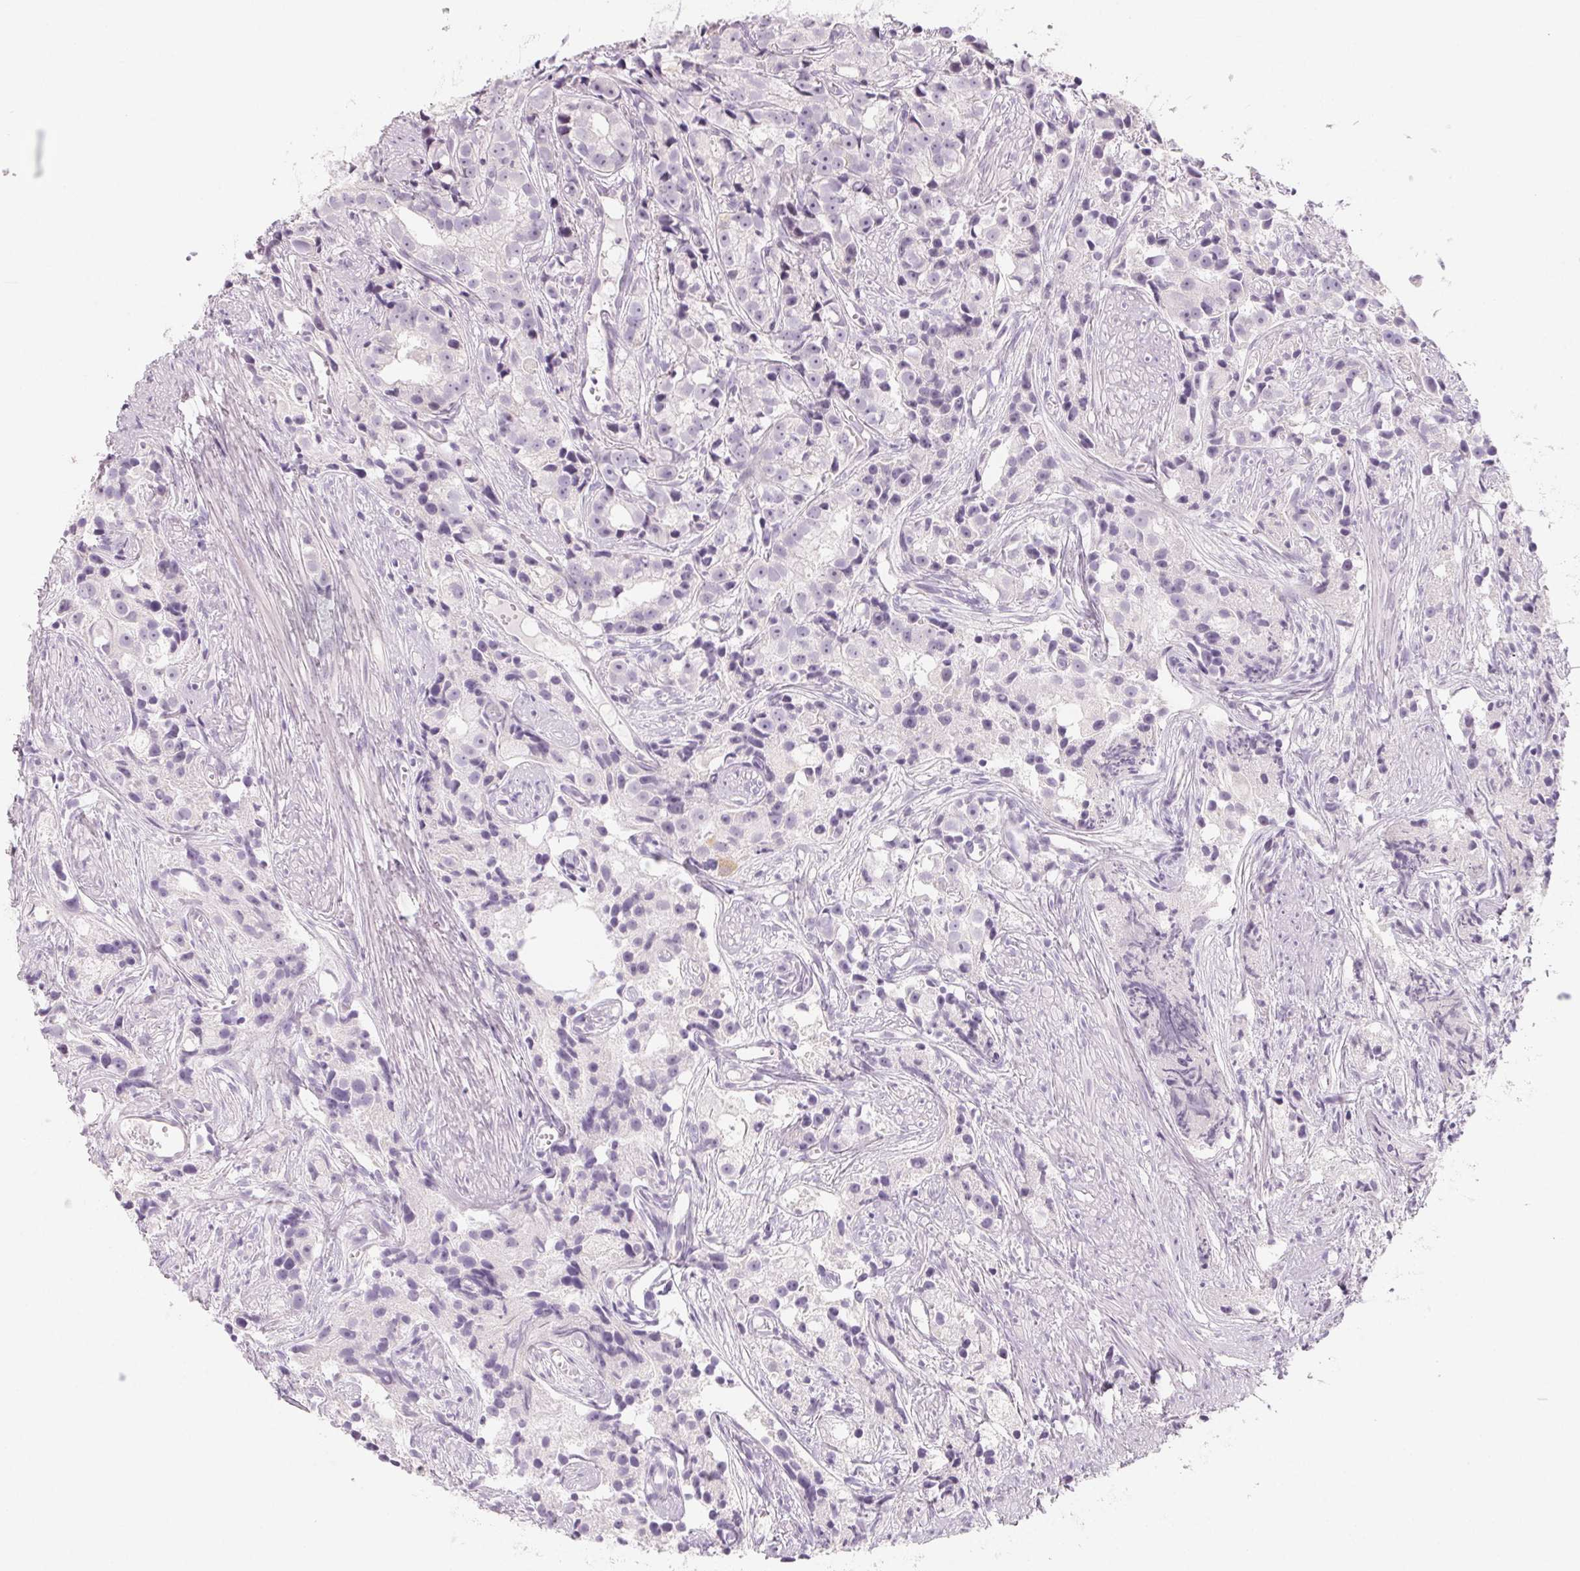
{"staining": {"intensity": "negative", "quantity": "none", "location": "none"}, "tissue": "prostate cancer", "cell_type": "Tumor cells", "image_type": "cancer", "snomed": [{"axis": "morphology", "description": "Adenocarcinoma, High grade"}, {"axis": "topography", "description": "Prostate"}], "caption": "The histopathology image displays no significant staining in tumor cells of adenocarcinoma (high-grade) (prostate).", "gene": "SH3GL2", "patient": {"sex": "male", "age": 75}}